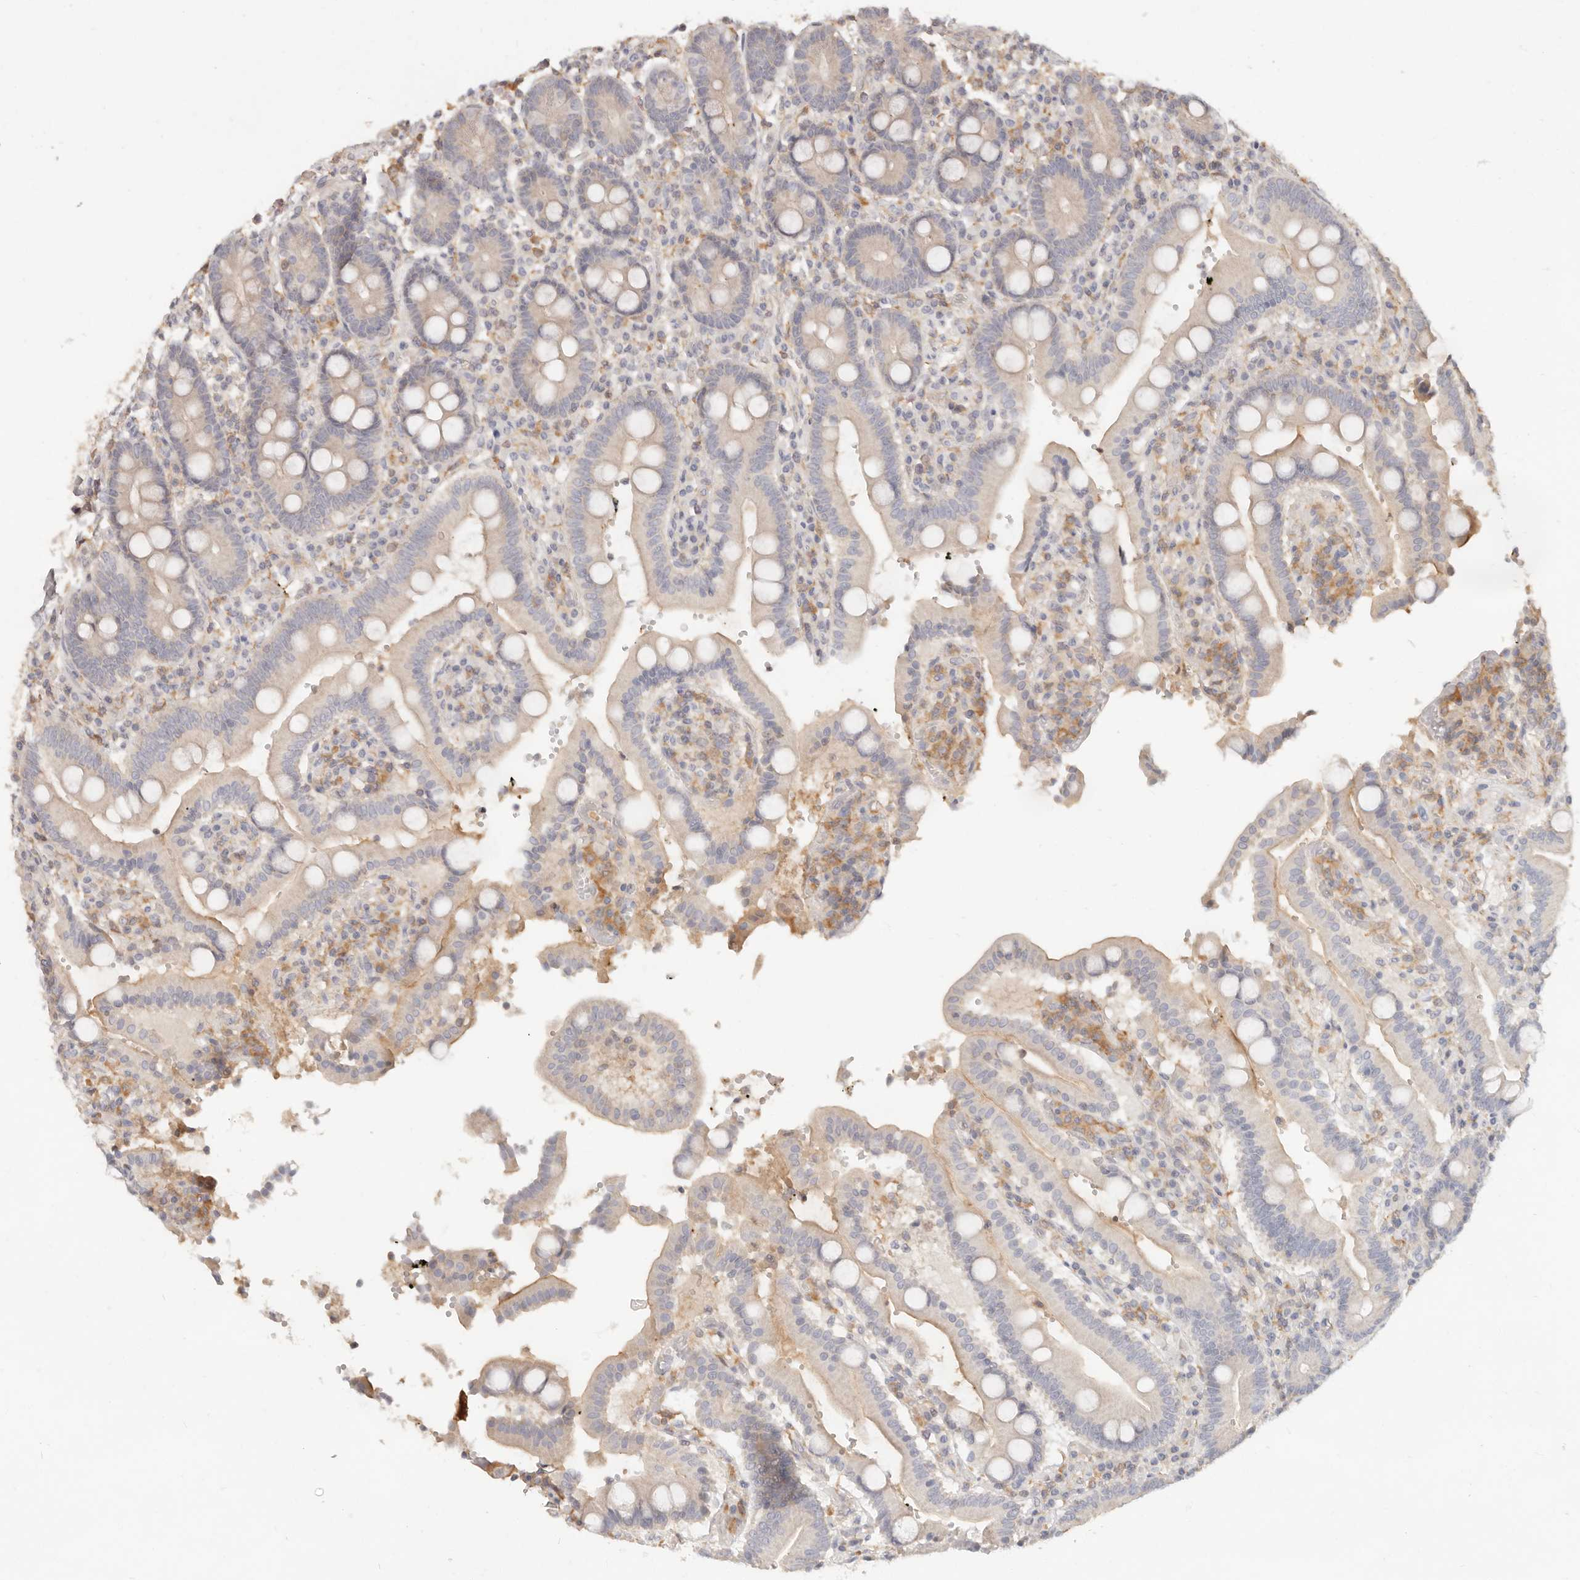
{"staining": {"intensity": "moderate", "quantity": "<25%", "location": "cytoplasmic/membranous"}, "tissue": "duodenum", "cell_type": "Glandular cells", "image_type": "normal", "snomed": [{"axis": "morphology", "description": "Normal tissue, NOS"}, {"axis": "topography", "description": "Small intestine, NOS"}], "caption": "IHC micrograph of unremarkable human duodenum stained for a protein (brown), which reveals low levels of moderate cytoplasmic/membranous positivity in about <25% of glandular cells.", "gene": "NECAP2", "patient": {"sex": "female", "age": 71}}